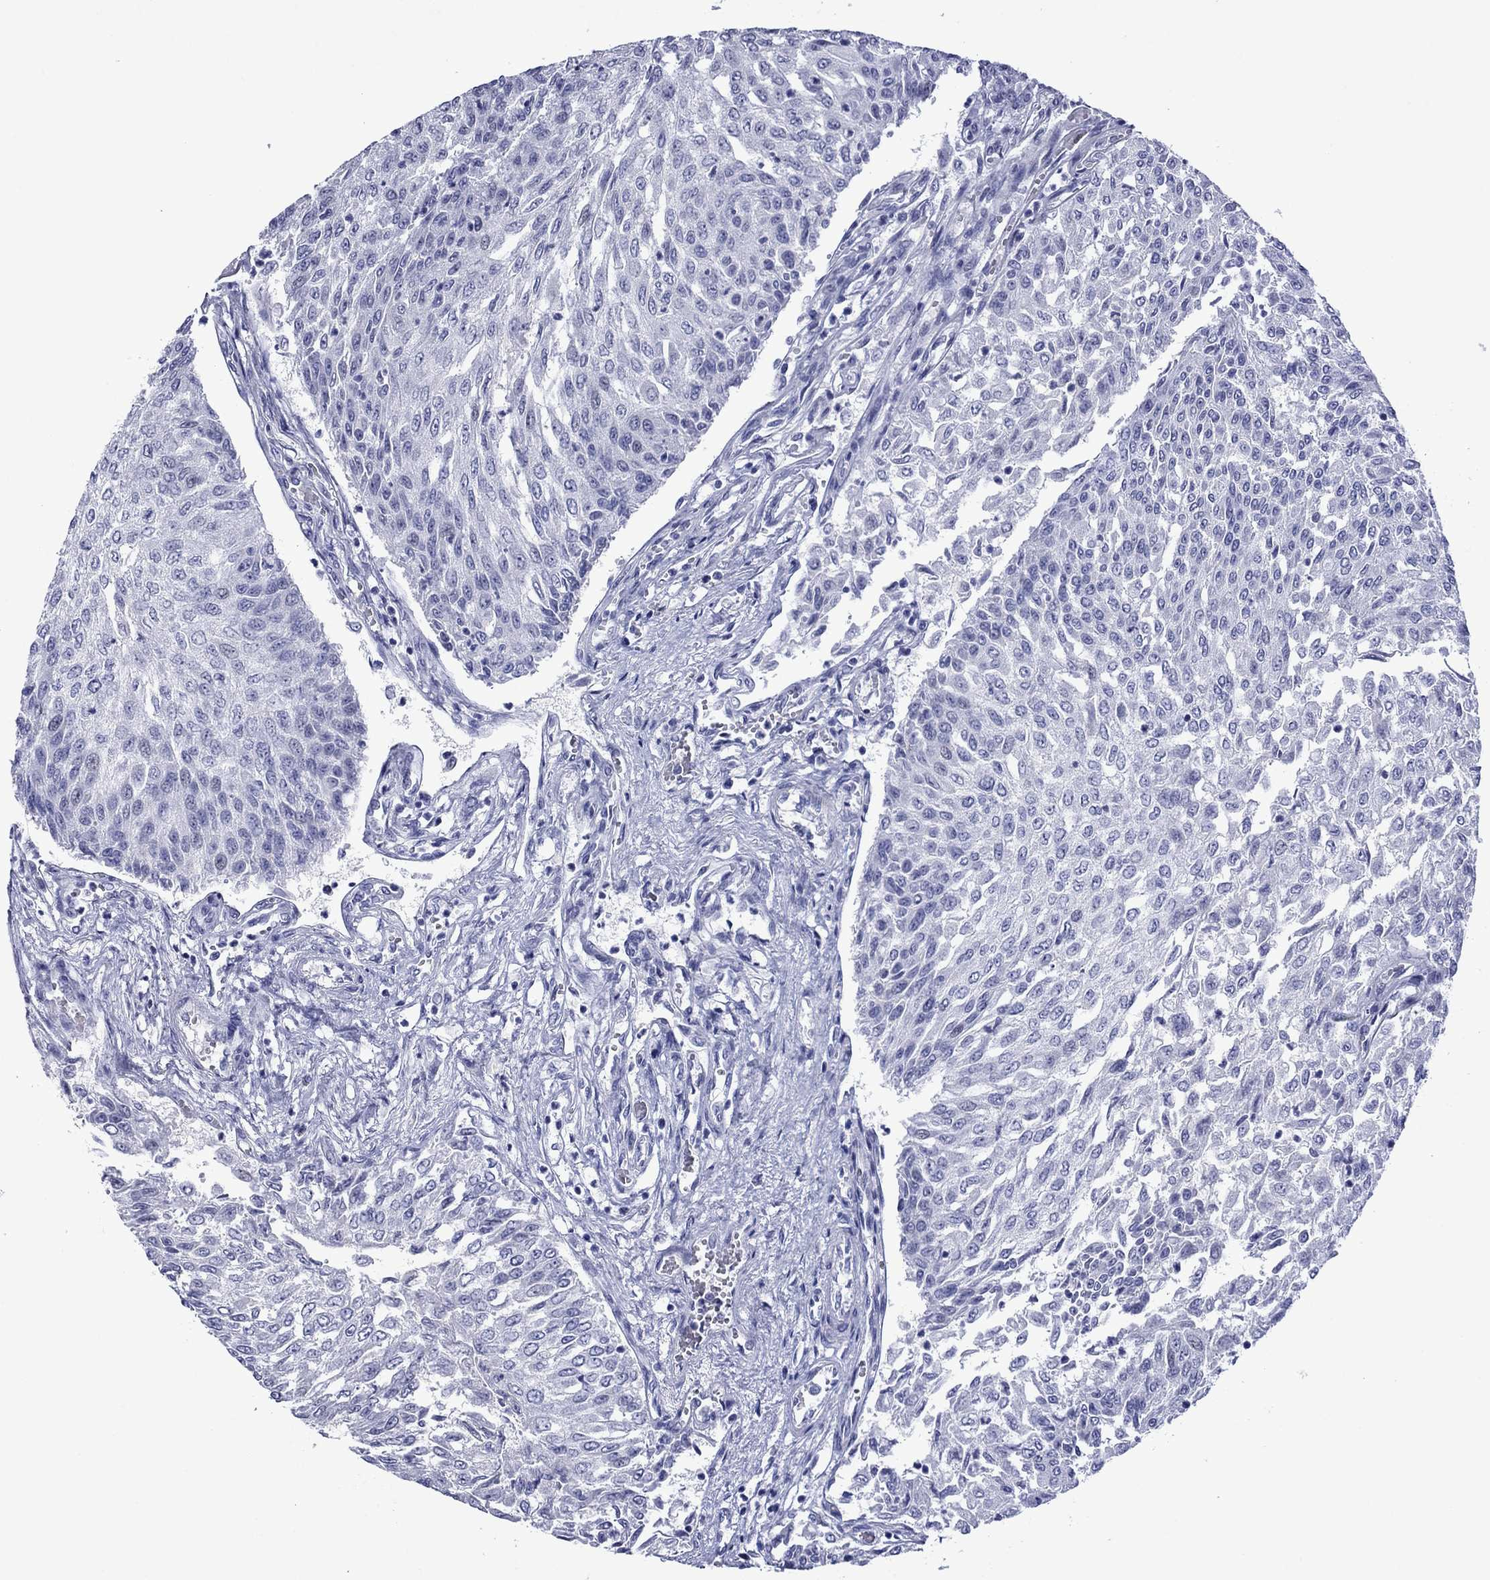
{"staining": {"intensity": "negative", "quantity": "none", "location": "none"}, "tissue": "urothelial cancer", "cell_type": "Tumor cells", "image_type": "cancer", "snomed": [{"axis": "morphology", "description": "Urothelial carcinoma, Low grade"}, {"axis": "topography", "description": "Urinary bladder"}], "caption": "Urothelial cancer was stained to show a protein in brown. There is no significant staining in tumor cells.", "gene": "PIWIL1", "patient": {"sex": "male", "age": 78}}